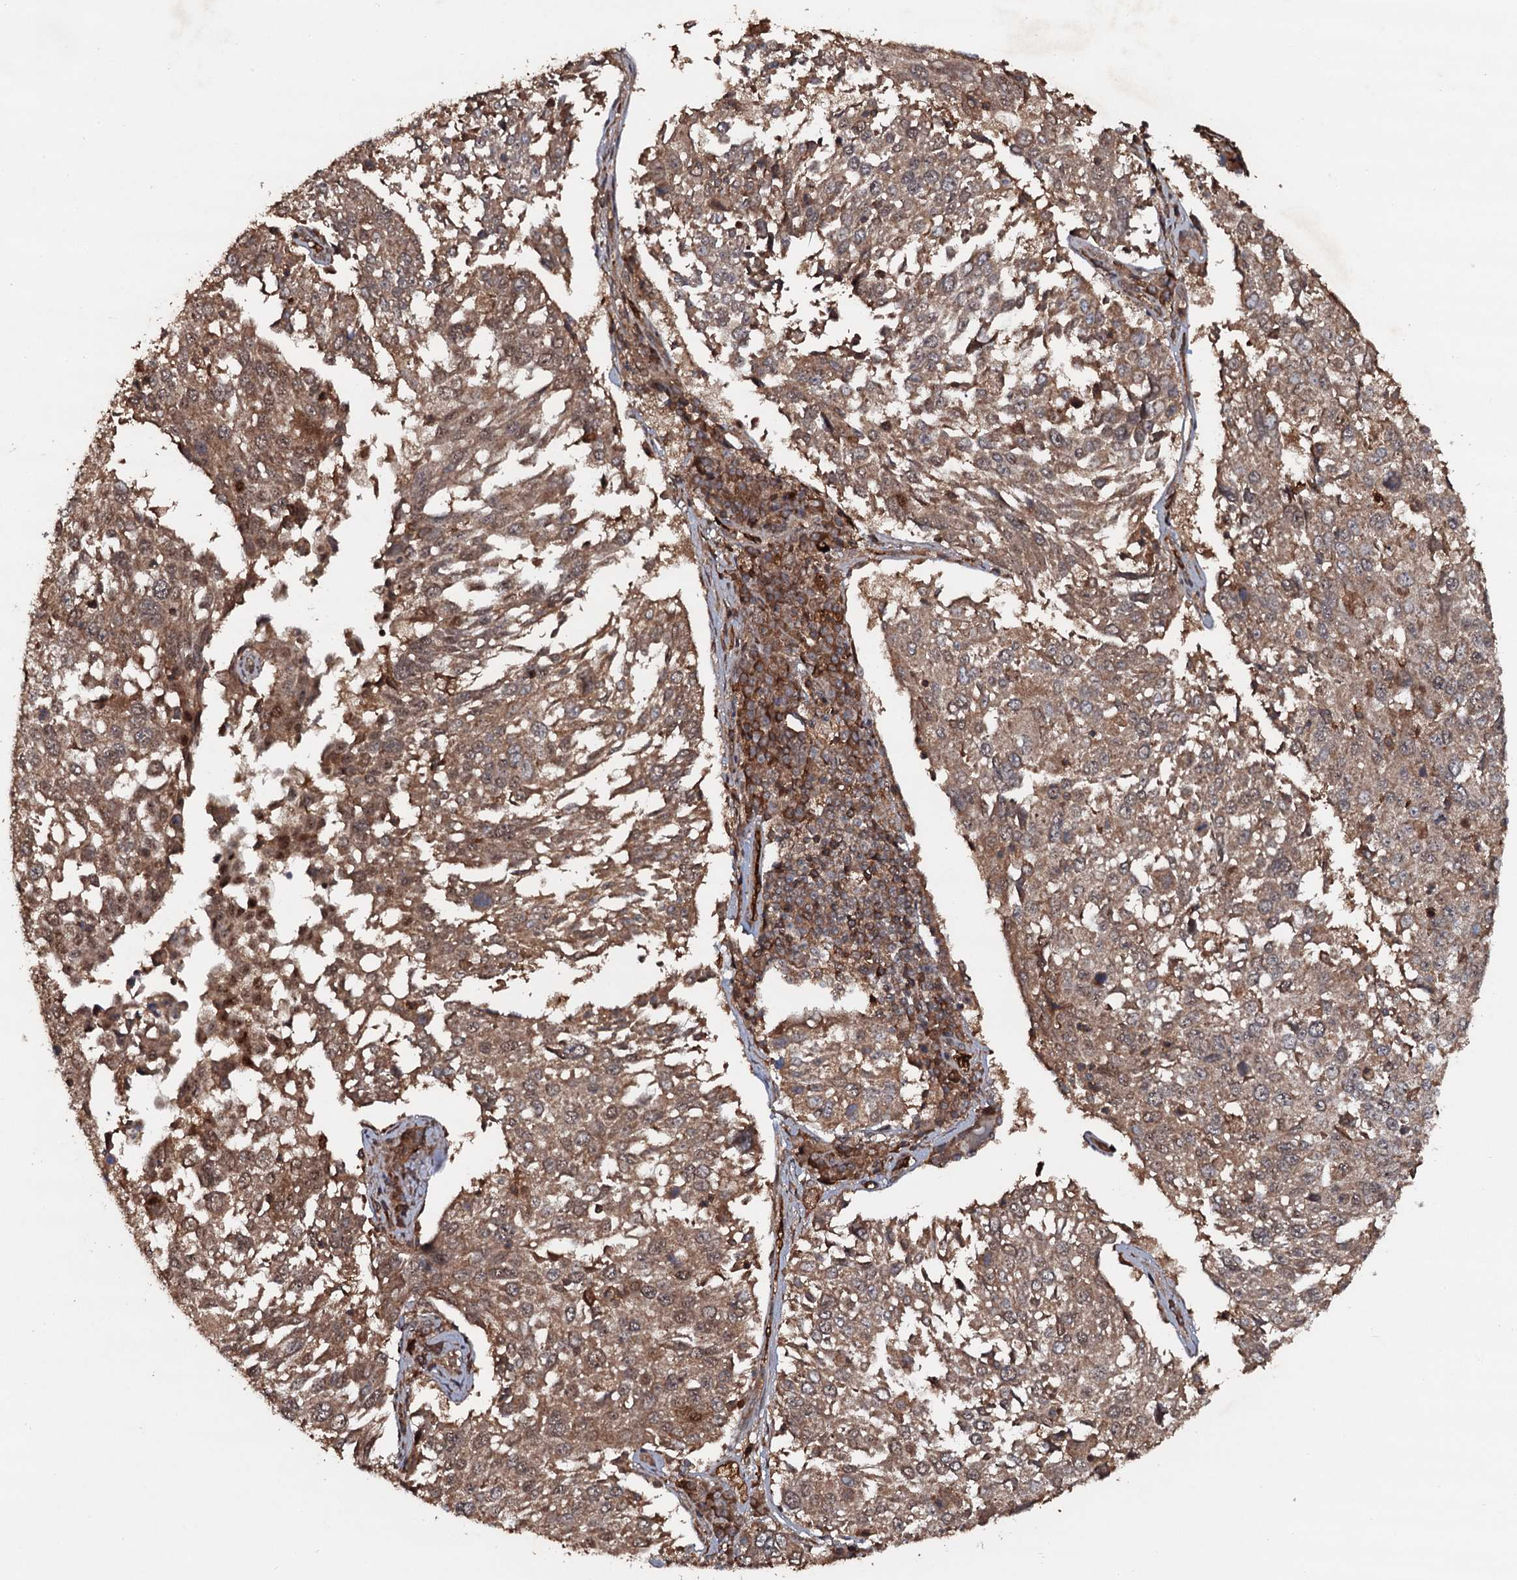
{"staining": {"intensity": "moderate", "quantity": ">75%", "location": "cytoplasmic/membranous"}, "tissue": "lung cancer", "cell_type": "Tumor cells", "image_type": "cancer", "snomed": [{"axis": "morphology", "description": "Squamous cell carcinoma, NOS"}, {"axis": "topography", "description": "Lung"}], "caption": "A high-resolution image shows immunohistochemistry (IHC) staining of lung squamous cell carcinoma, which demonstrates moderate cytoplasmic/membranous expression in about >75% of tumor cells. The staining was performed using DAB to visualize the protein expression in brown, while the nuclei were stained in blue with hematoxylin (Magnification: 20x).", "gene": "ADGRG3", "patient": {"sex": "male", "age": 65}}